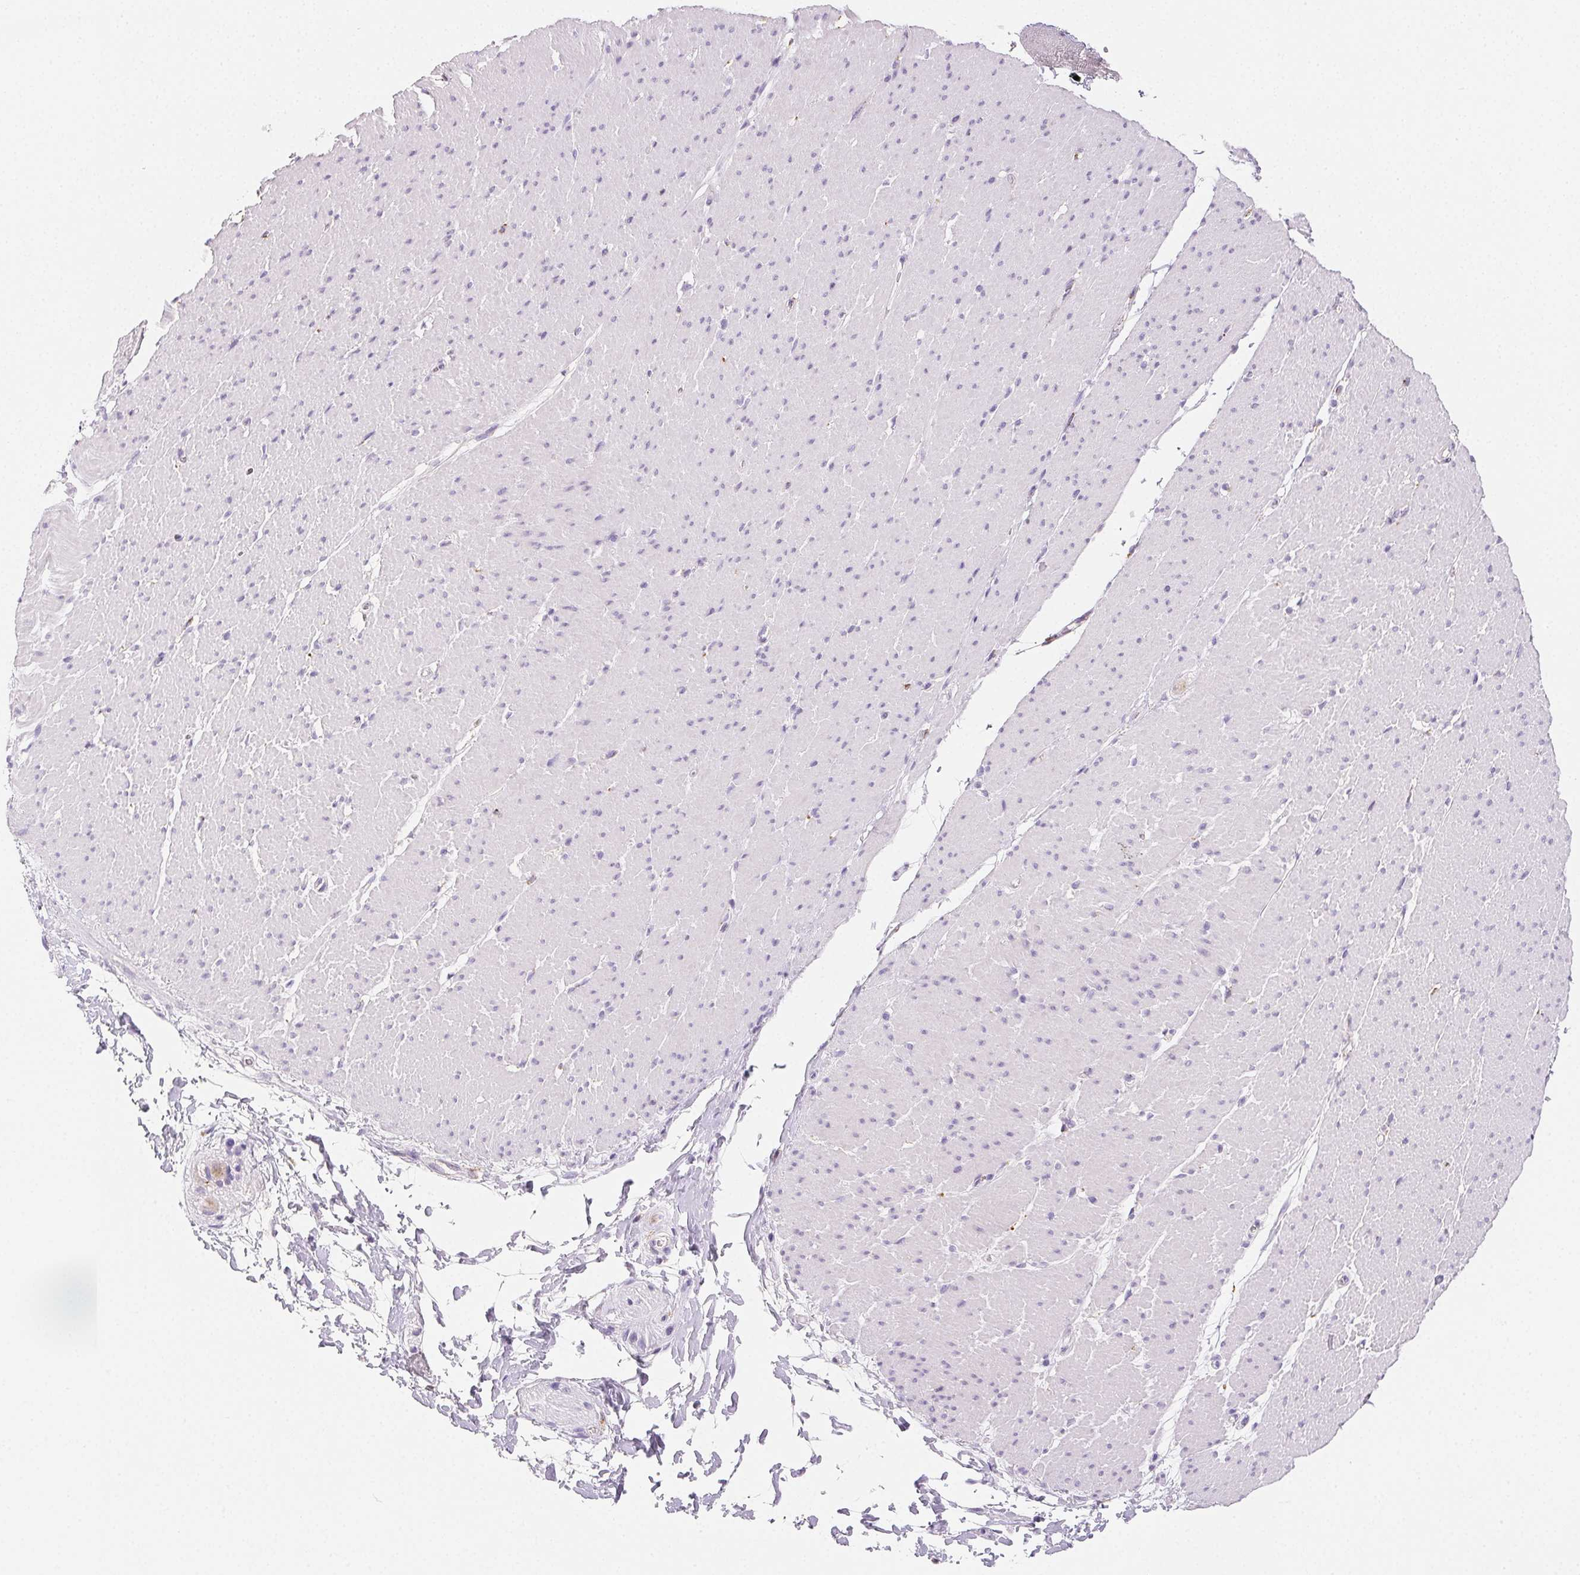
{"staining": {"intensity": "negative", "quantity": "none", "location": "none"}, "tissue": "smooth muscle", "cell_type": "Smooth muscle cells", "image_type": "normal", "snomed": [{"axis": "morphology", "description": "Normal tissue, NOS"}, {"axis": "topography", "description": "Smooth muscle"}, {"axis": "topography", "description": "Rectum"}], "caption": "The image displays no significant staining in smooth muscle cells of smooth muscle. The staining is performed using DAB (3,3'-diaminobenzidine) brown chromogen with nuclei counter-stained in using hematoxylin.", "gene": "LIPA", "patient": {"sex": "male", "age": 53}}